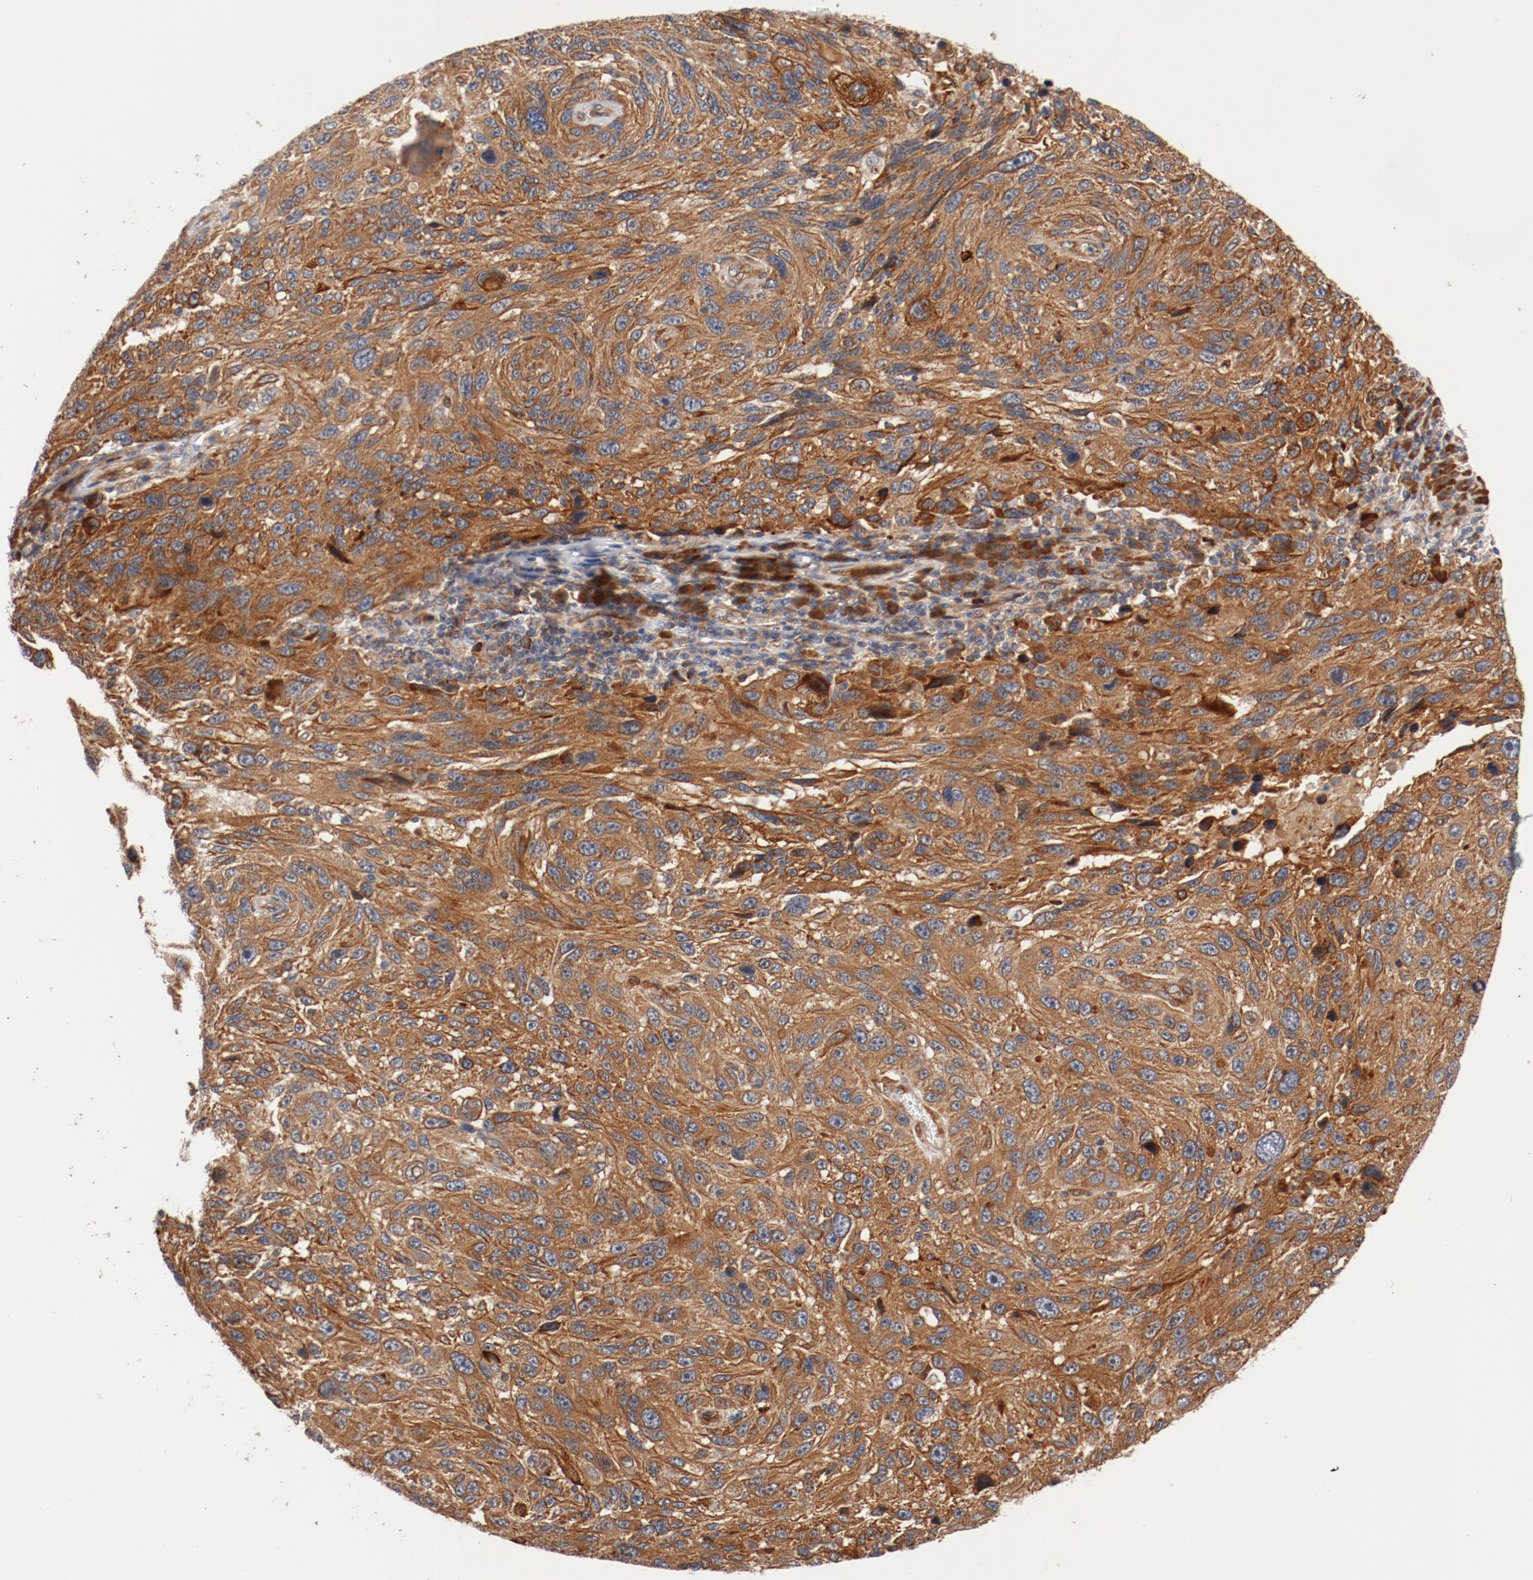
{"staining": {"intensity": "moderate", "quantity": ">75%", "location": "cytoplasmic/membranous"}, "tissue": "melanoma", "cell_type": "Tumor cells", "image_type": "cancer", "snomed": [{"axis": "morphology", "description": "Malignant melanoma, NOS"}, {"axis": "topography", "description": "Skin"}], "caption": "Protein staining of malignant melanoma tissue reveals moderate cytoplasmic/membranous staining in about >75% of tumor cells.", "gene": "PITPNM2", "patient": {"sex": "male", "age": 53}}